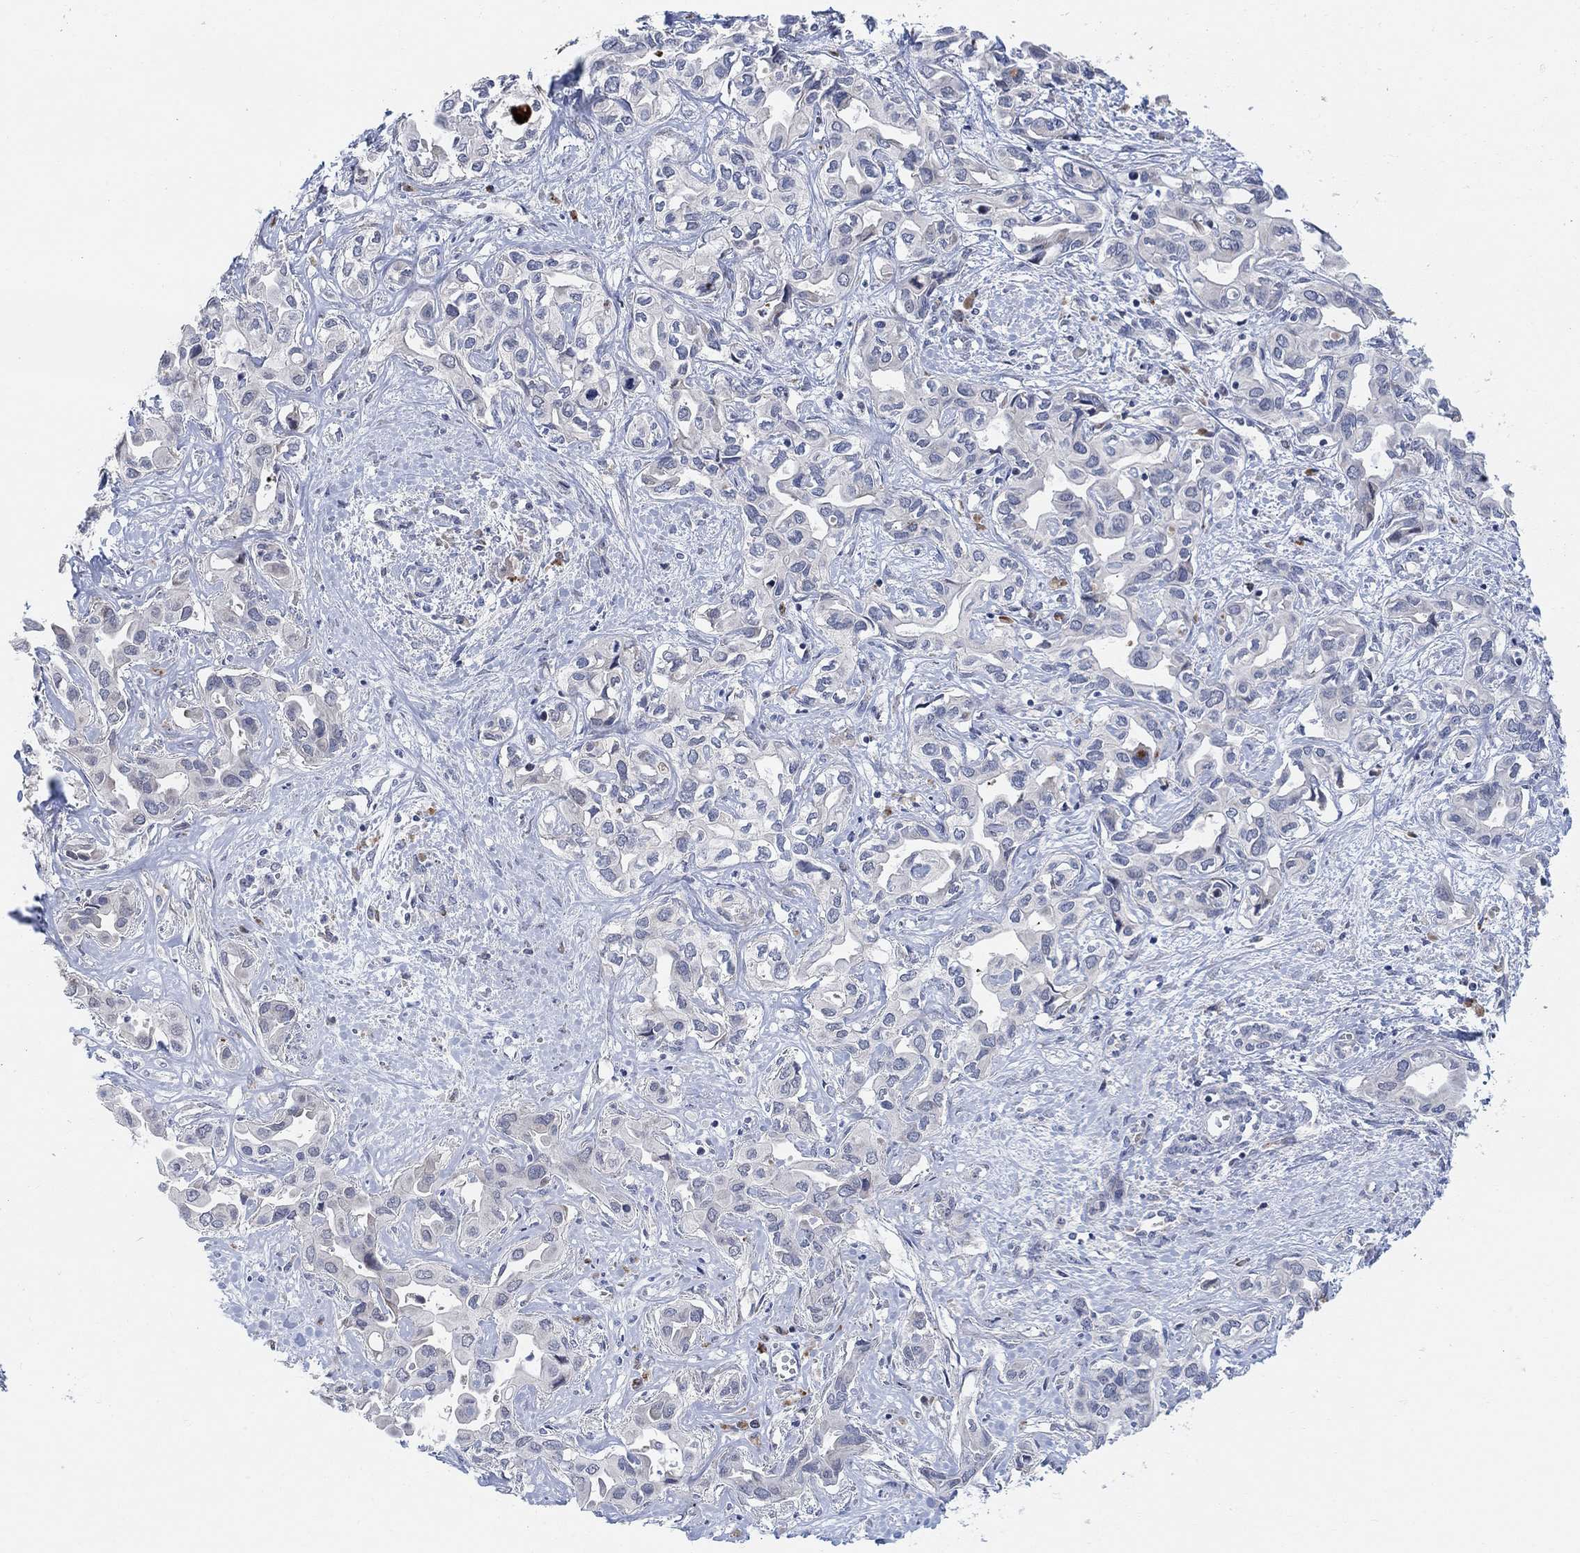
{"staining": {"intensity": "negative", "quantity": "none", "location": "none"}, "tissue": "liver cancer", "cell_type": "Tumor cells", "image_type": "cancer", "snomed": [{"axis": "morphology", "description": "Cholangiocarcinoma"}, {"axis": "topography", "description": "Liver"}], "caption": "Photomicrograph shows no significant protein staining in tumor cells of cholangiocarcinoma (liver).", "gene": "CNTF", "patient": {"sex": "female", "age": 64}}